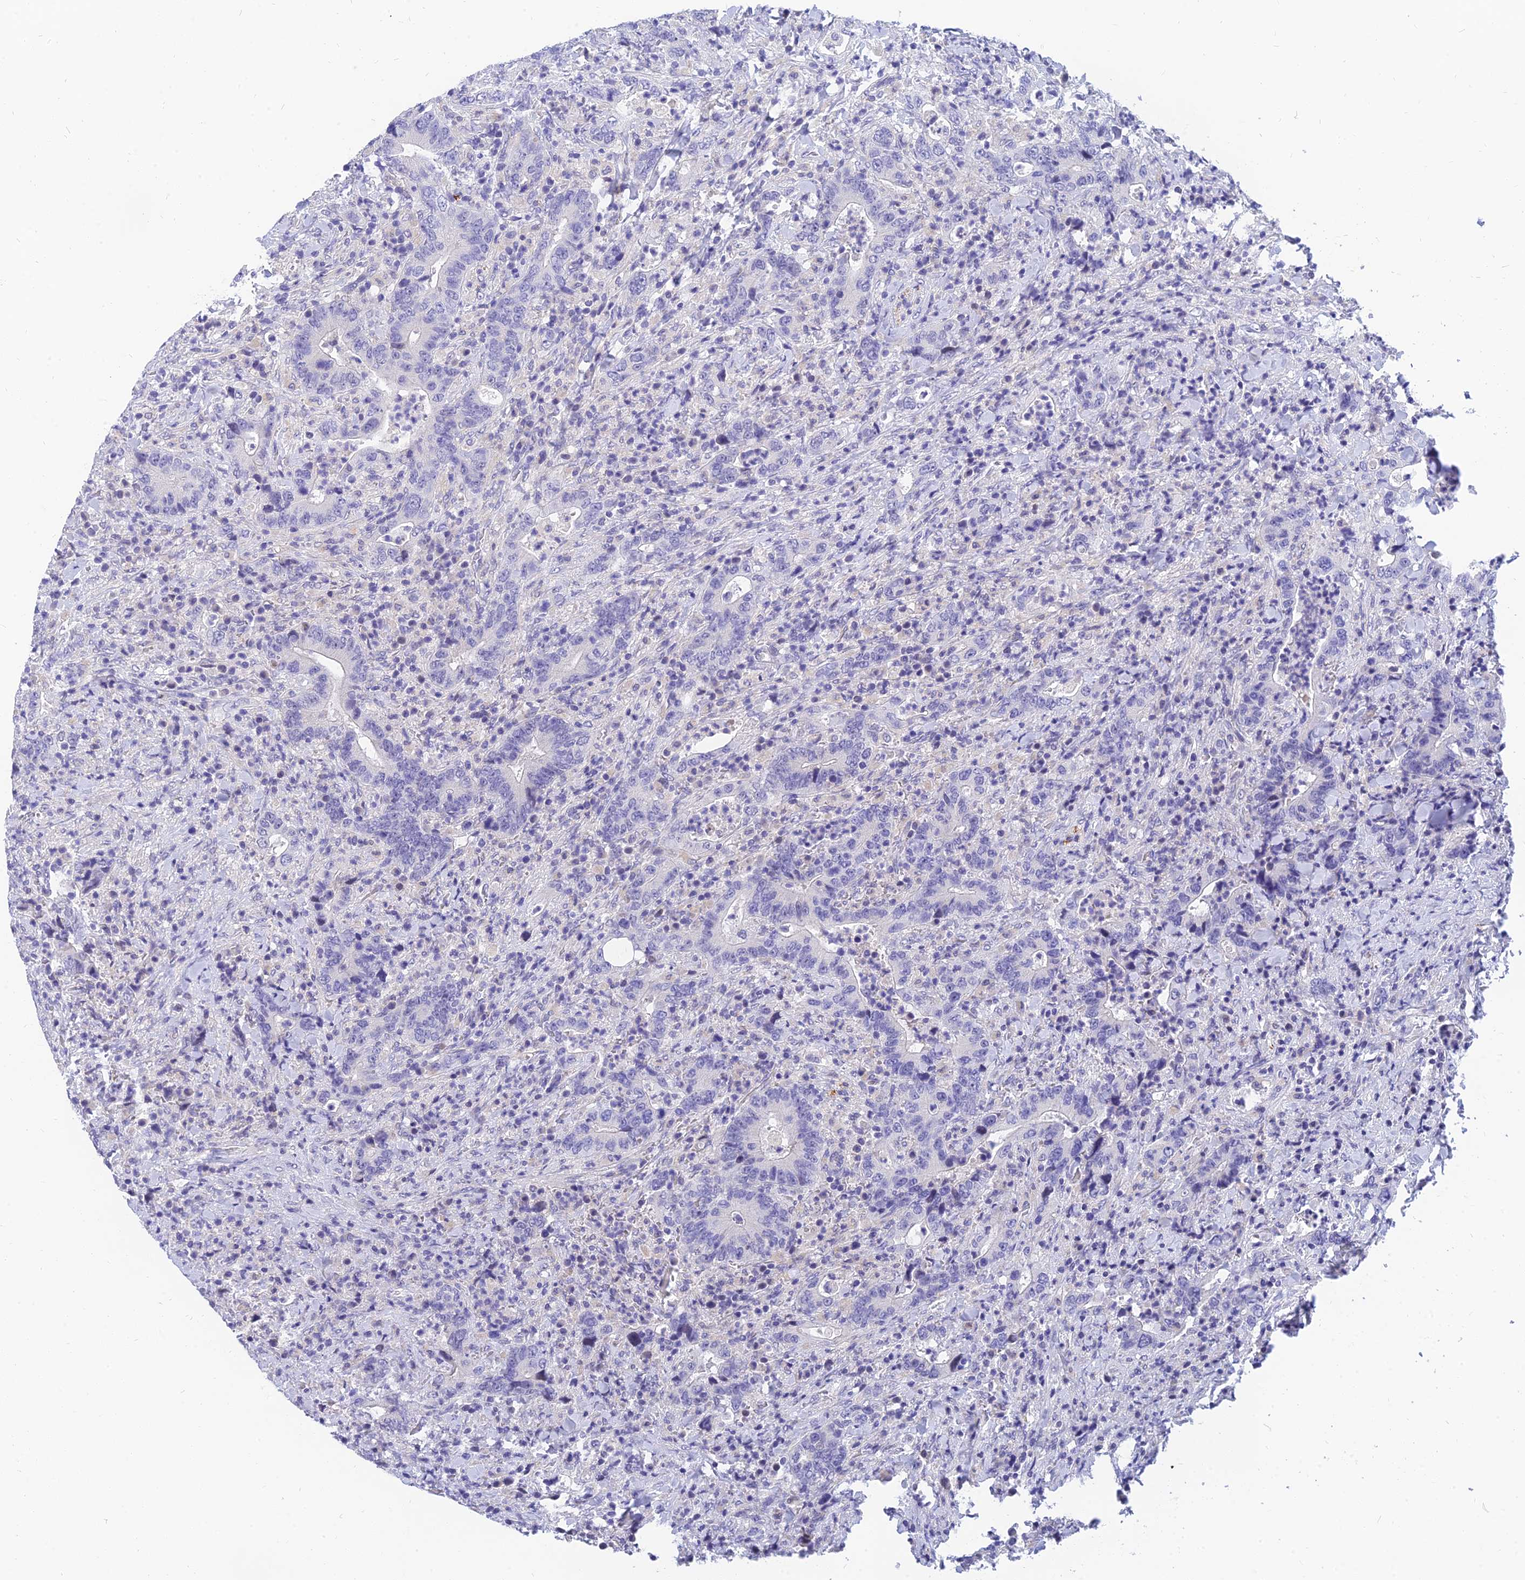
{"staining": {"intensity": "negative", "quantity": "none", "location": "none"}, "tissue": "colorectal cancer", "cell_type": "Tumor cells", "image_type": "cancer", "snomed": [{"axis": "morphology", "description": "Adenocarcinoma, NOS"}, {"axis": "topography", "description": "Colon"}], "caption": "IHC photomicrograph of neoplastic tissue: colorectal cancer stained with DAB (3,3'-diaminobenzidine) demonstrates no significant protein positivity in tumor cells. (Brightfield microscopy of DAB immunohistochemistry (IHC) at high magnification).", "gene": "TMEM161B", "patient": {"sex": "female", "age": 75}}